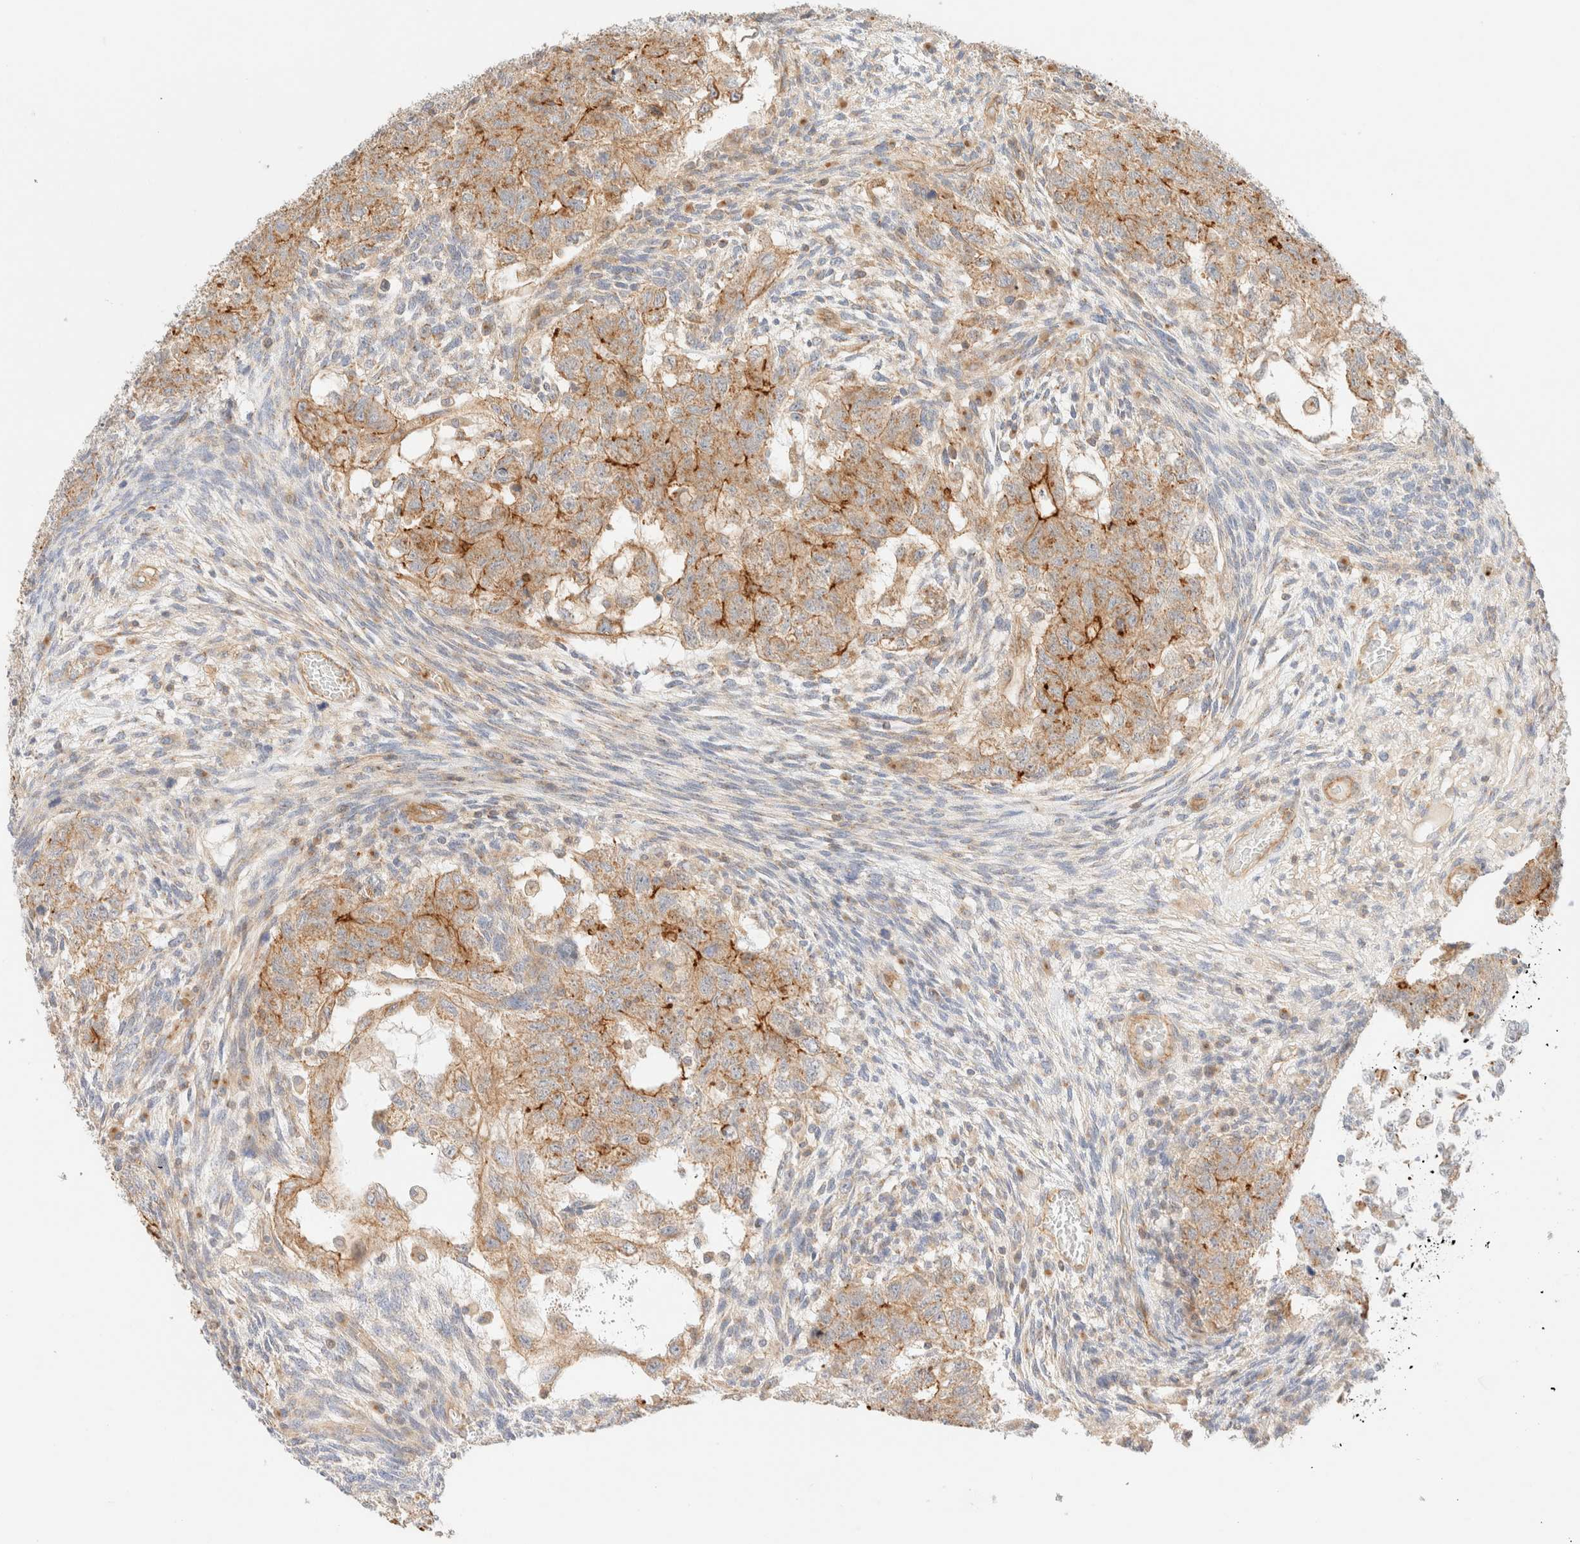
{"staining": {"intensity": "moderate", "quantity": ">75%", "location": "cytoplasmic/membranous"}, "tissue": "testis cancer", "cell_type": "Tumor cells", "image_type": "cancer", "snomed": [{"axis": "morphology", "description": "Normal tissue, NOS"}, {"axis": "morphology", "description": "Carcinoma, Embryonal, NOS"}, {"axis": "topography", "description": "Testis"}], "caption": "Moderate cytoplasmic/membranous protein positivity is identified in about >75% of tumor cells in testis cancer.", "gene": "MYO10", "patient": {"sex": "male", "age": 36}}